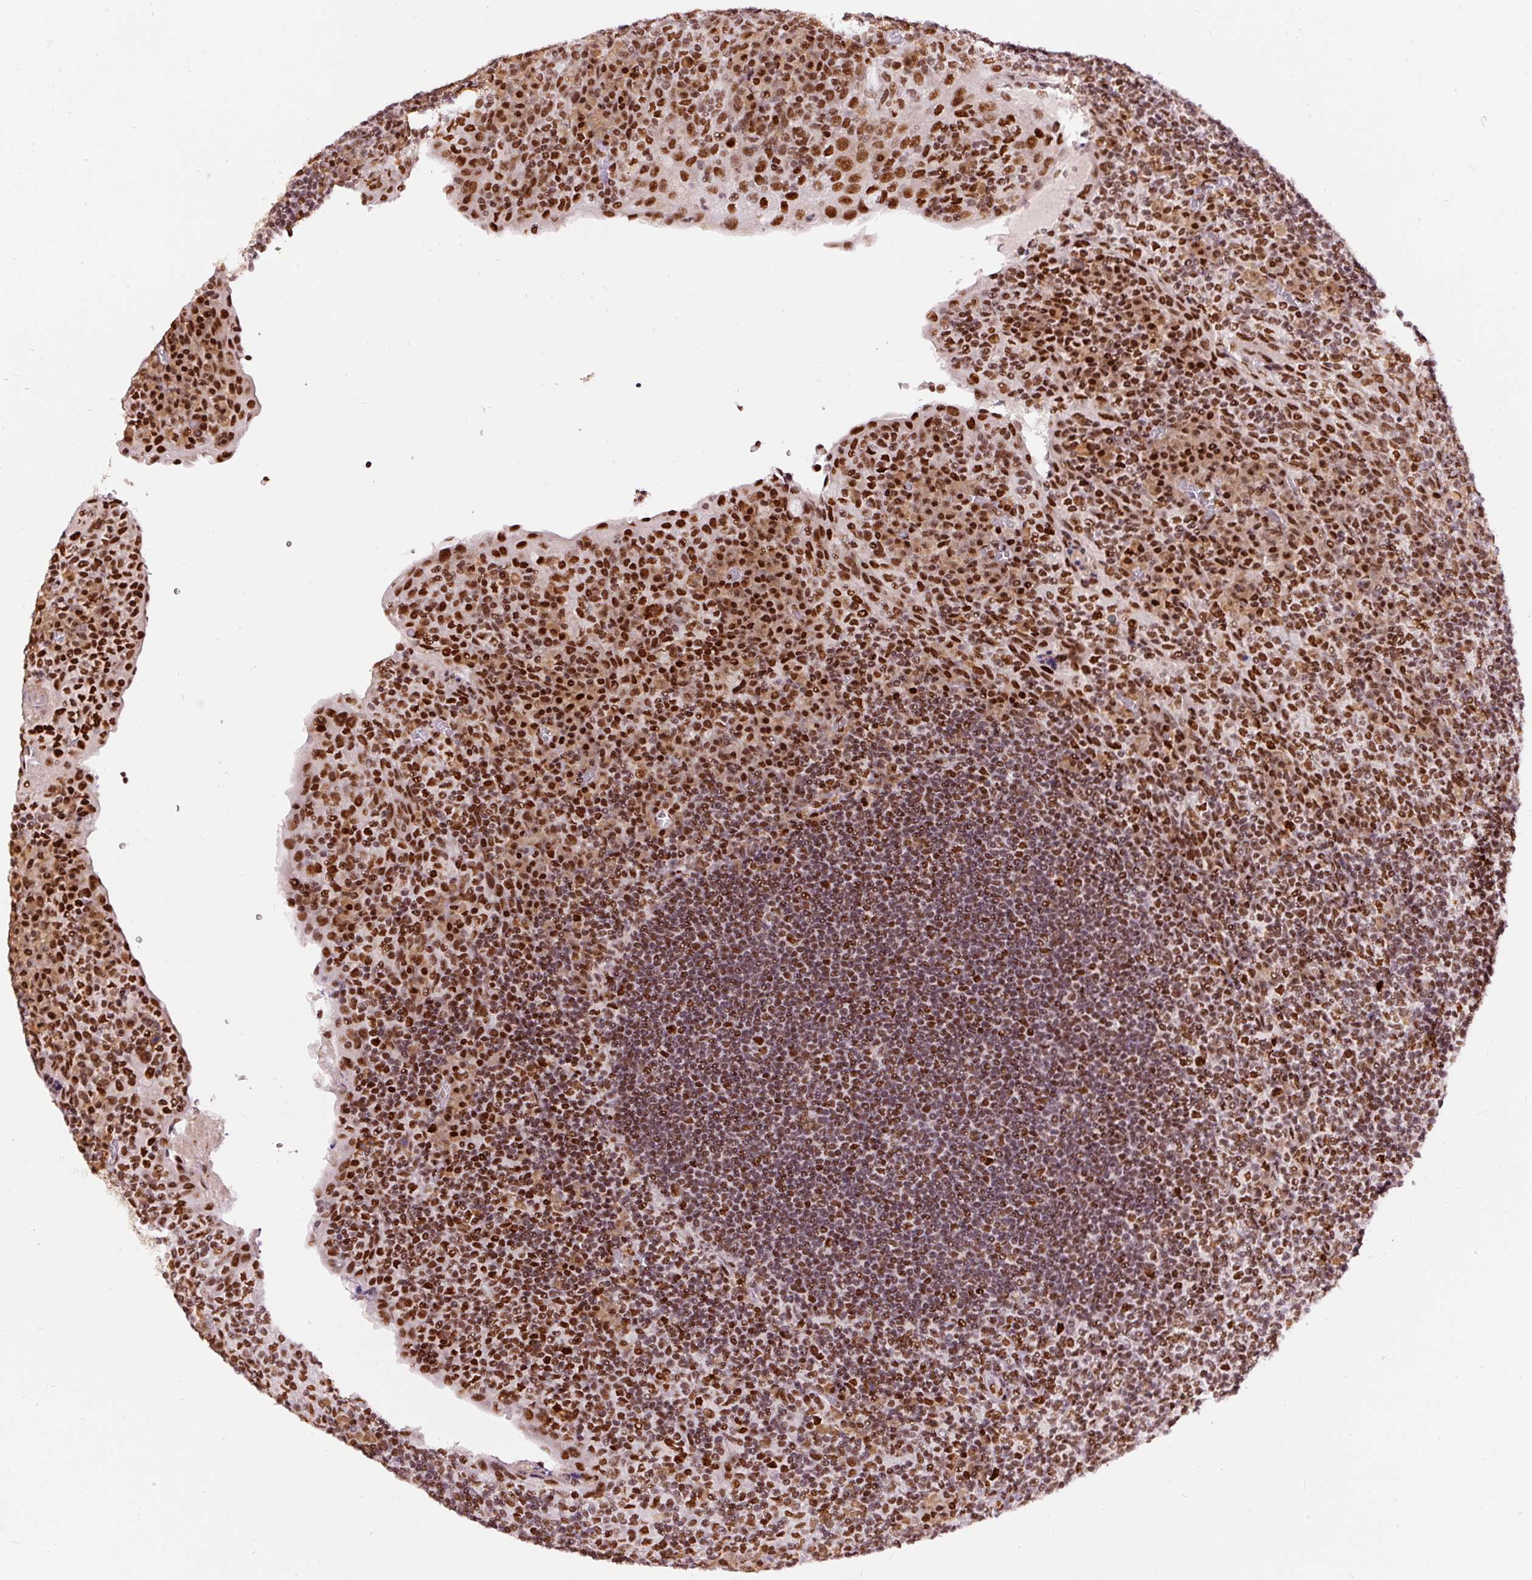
{"staining": {"intensity": "strong", "quantity": ">75%", "location": "nuclear"}, "tissue": "tonsil", "cell_type": "Germinal center cells", "image_type": "normal", "snomed": [{"axis": "morphology", "description": "Normal tissue, NOS"}, {"axis": "topography", "description": "Tonsil"}], "caption": "A high-resolution micrograph shows IHC staining of benign tonsil, which demonstrates strong nuclear staining in approximately >75% of germinal center cells. (DAB IHC with brightfield microscopy, high magnification).", "gene": "HNRNPC", "patient": {"sex": "male", "age": 17}}